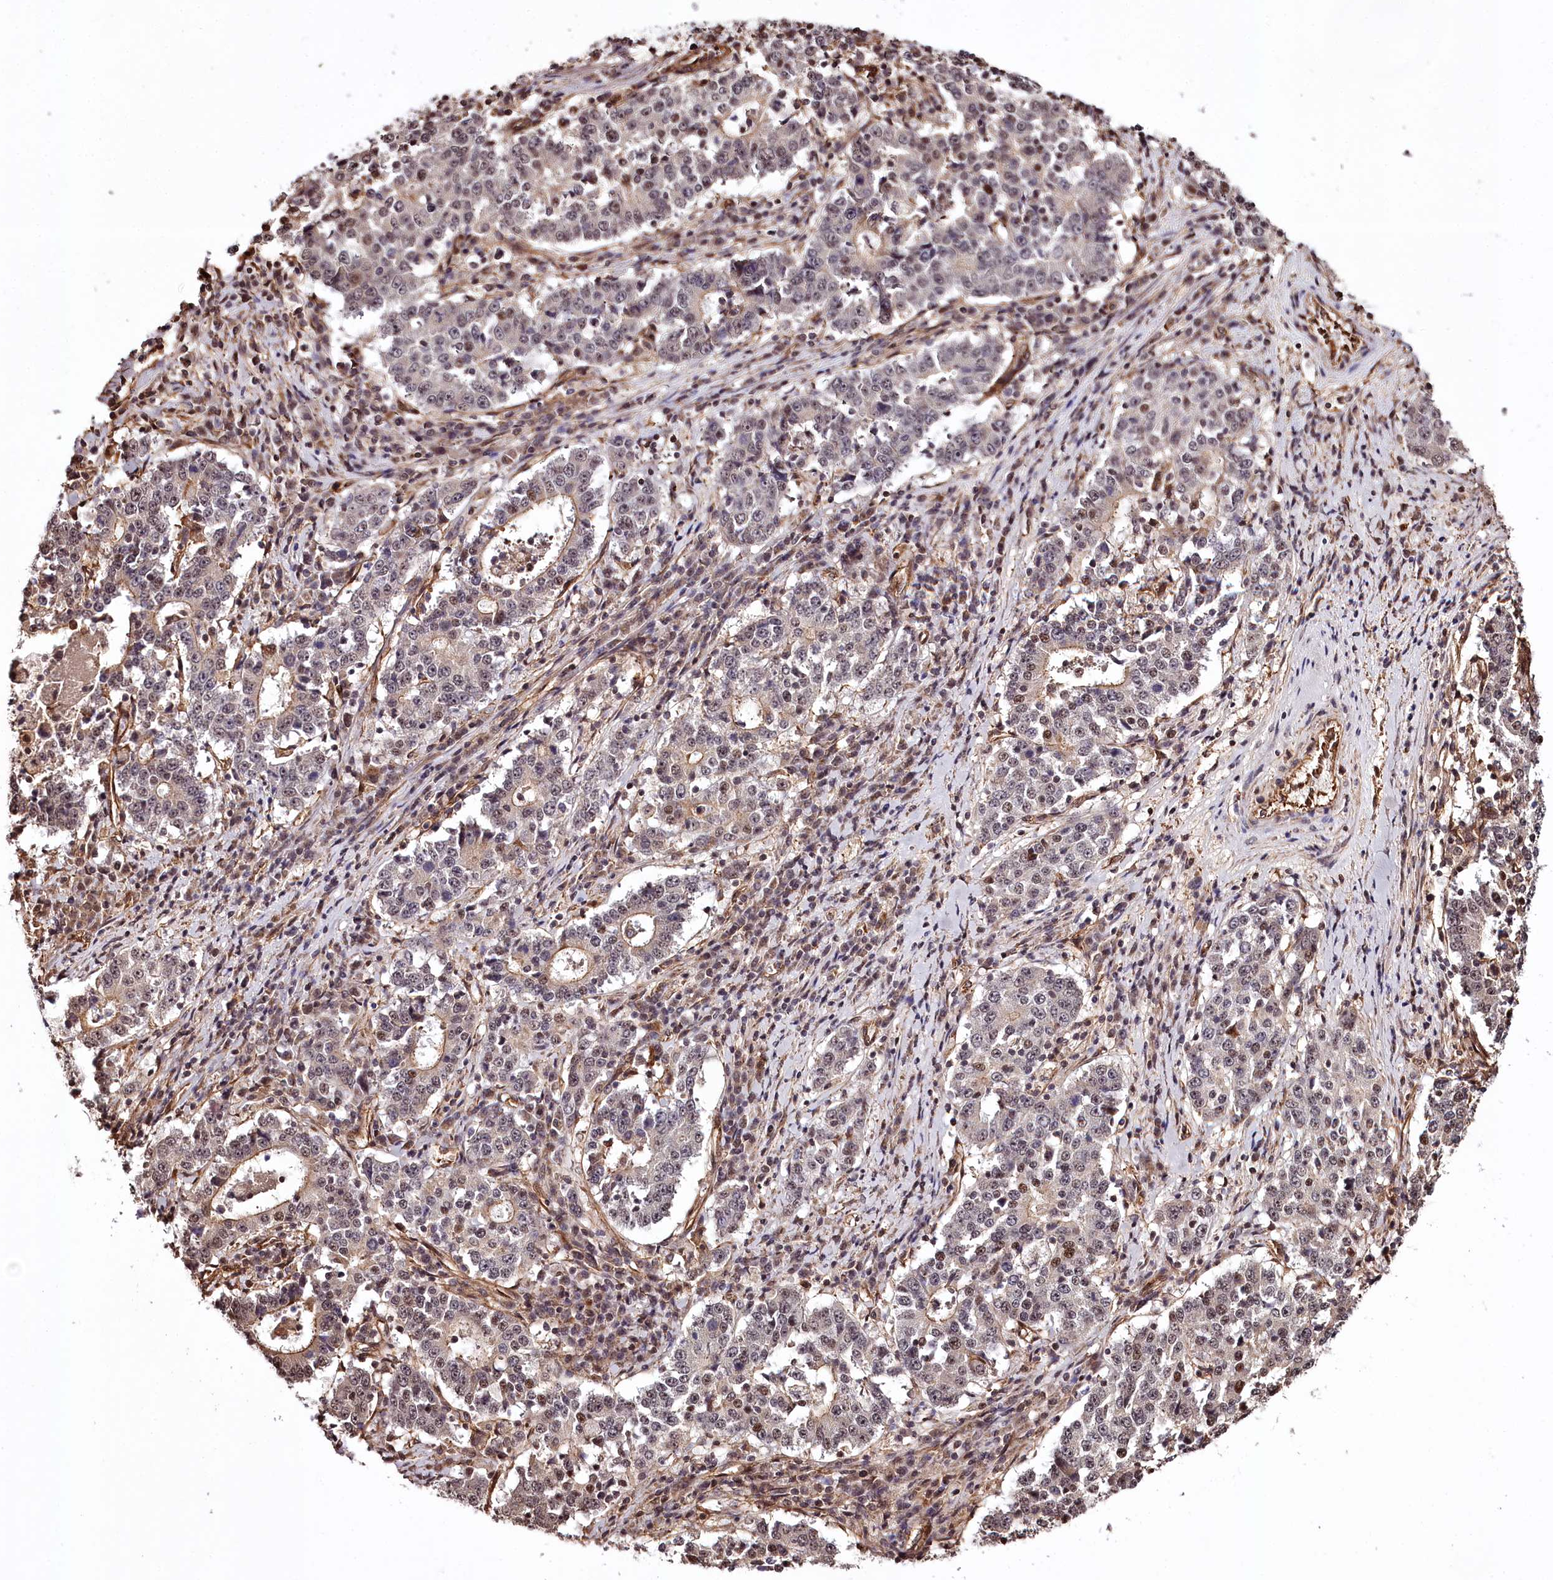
{"staining": {"intensity": "moderate", "quantity": "<25%", "location": "cytoplasmic/membranous"}, "tissue": "stomach cancer", "cell_type": "Tumor cells", "image_type": "cancer", "snomed": [{"axis": "morphology", "description": "Adenocarcinoma, NOS"}, {"axis": "topography", "description": "Stomach"}], "caption": "DAB immunohistochemical staining of adenocarcinoma (stomach) exhibits moderate cytoplasmic/membranous protein positivity in approximately <25% of tumor cells.", "gene": "TTC33", "patient": {"sex": "male", "age": 59}}